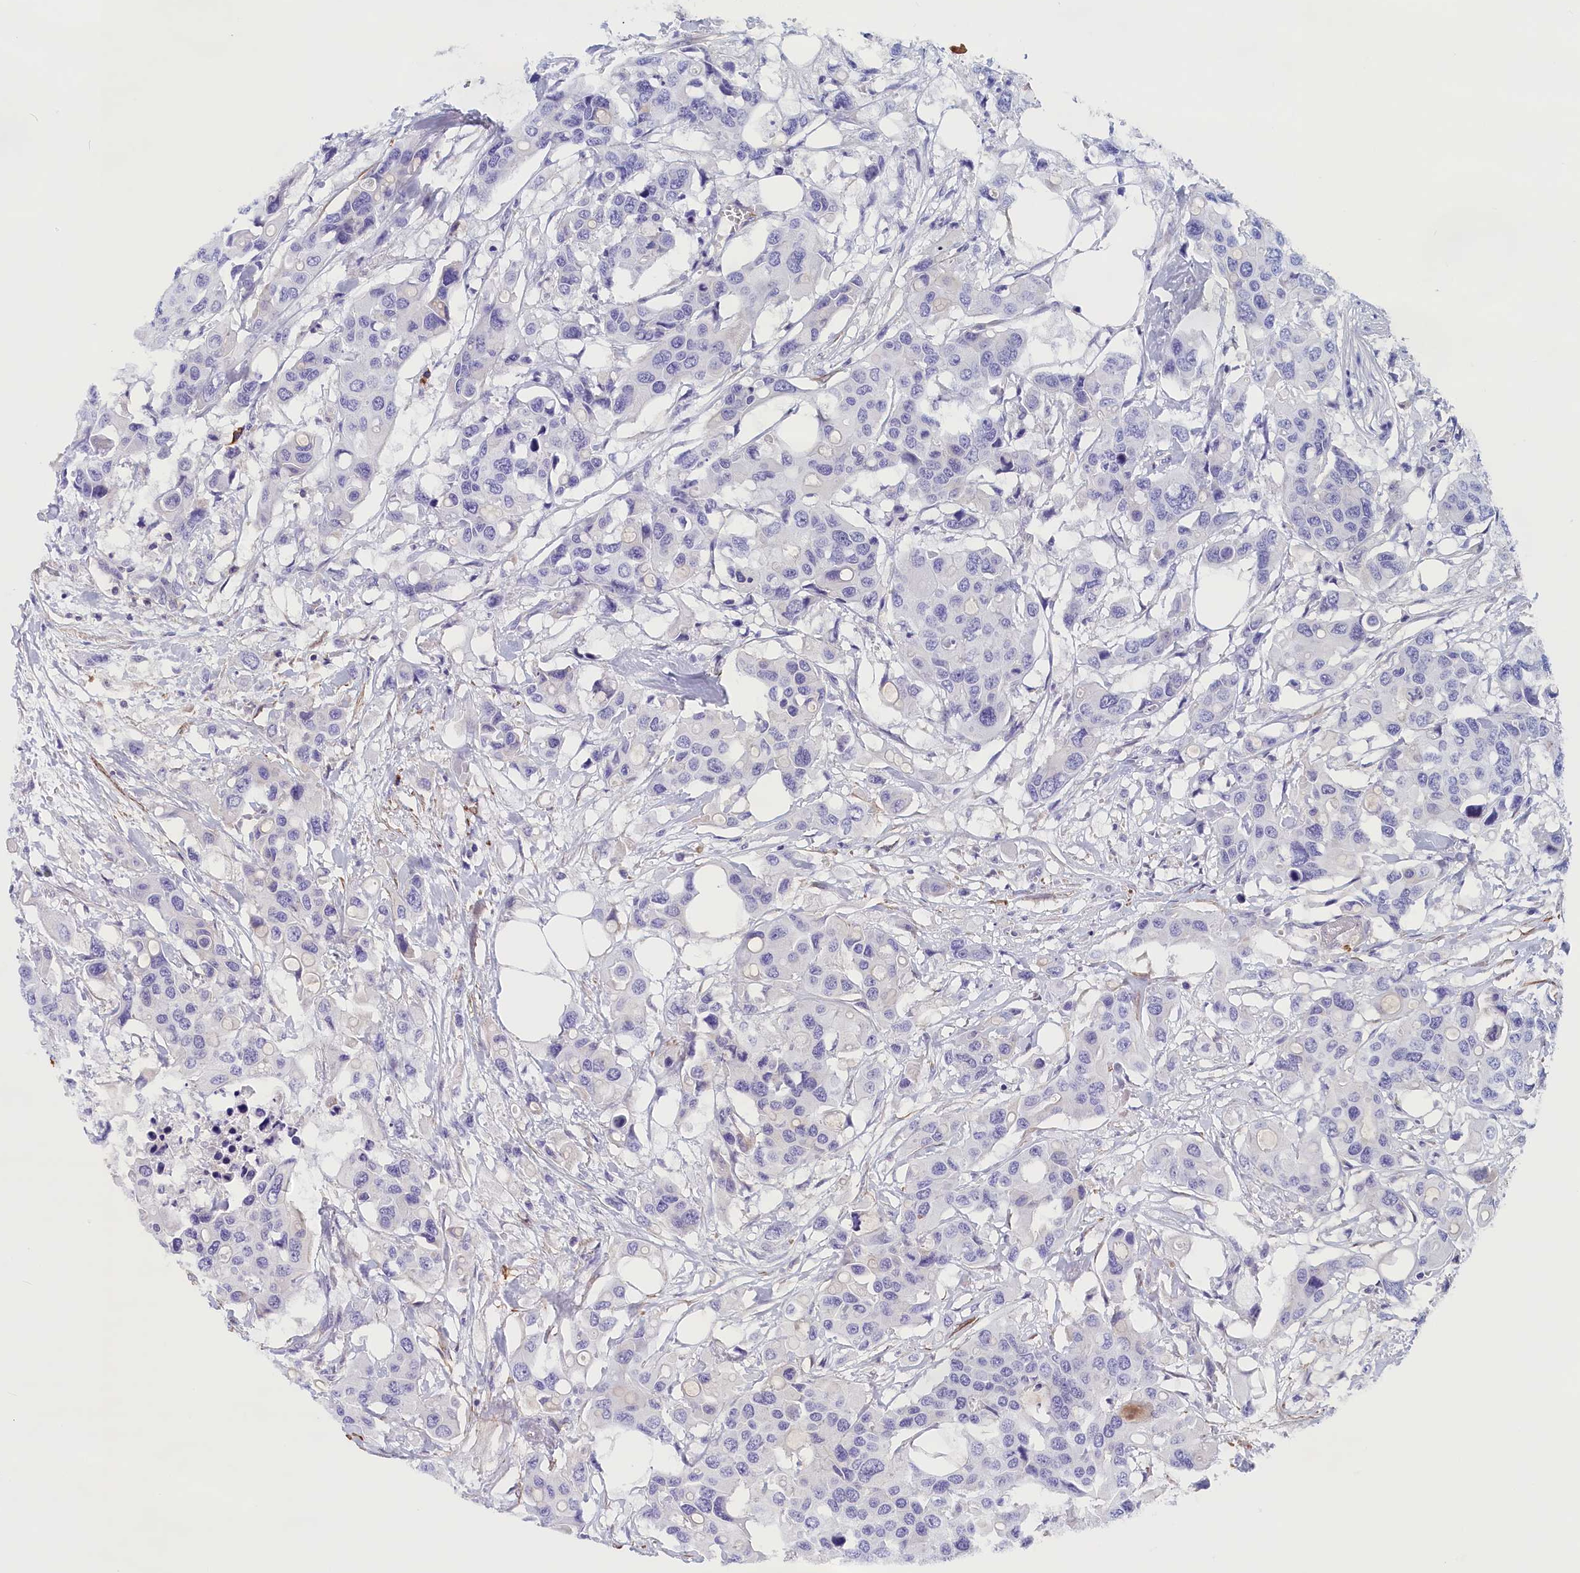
{"staining": {"intensity": "negative", "quantity": "none", "location": "none"}, "tissue": "colorectal cancer", "cell_type": "Tumor cells", "image_type": "cancer", "snomed": [{"axis": "morphology", "description": "Adenocarcinoma, NOS"}, {"axis": "topography", "description": "Colon"}], "caption": "A high-resolution histopathology image shows IHC staining of colorectal cancer, which demonstrates no significant positivity in tumor cells. (DAB (3,3'-diaminobenzidine) IHC, high magnification).", "gene": "BCL2L13", "patient": {"sex": "male", "age": 77}}